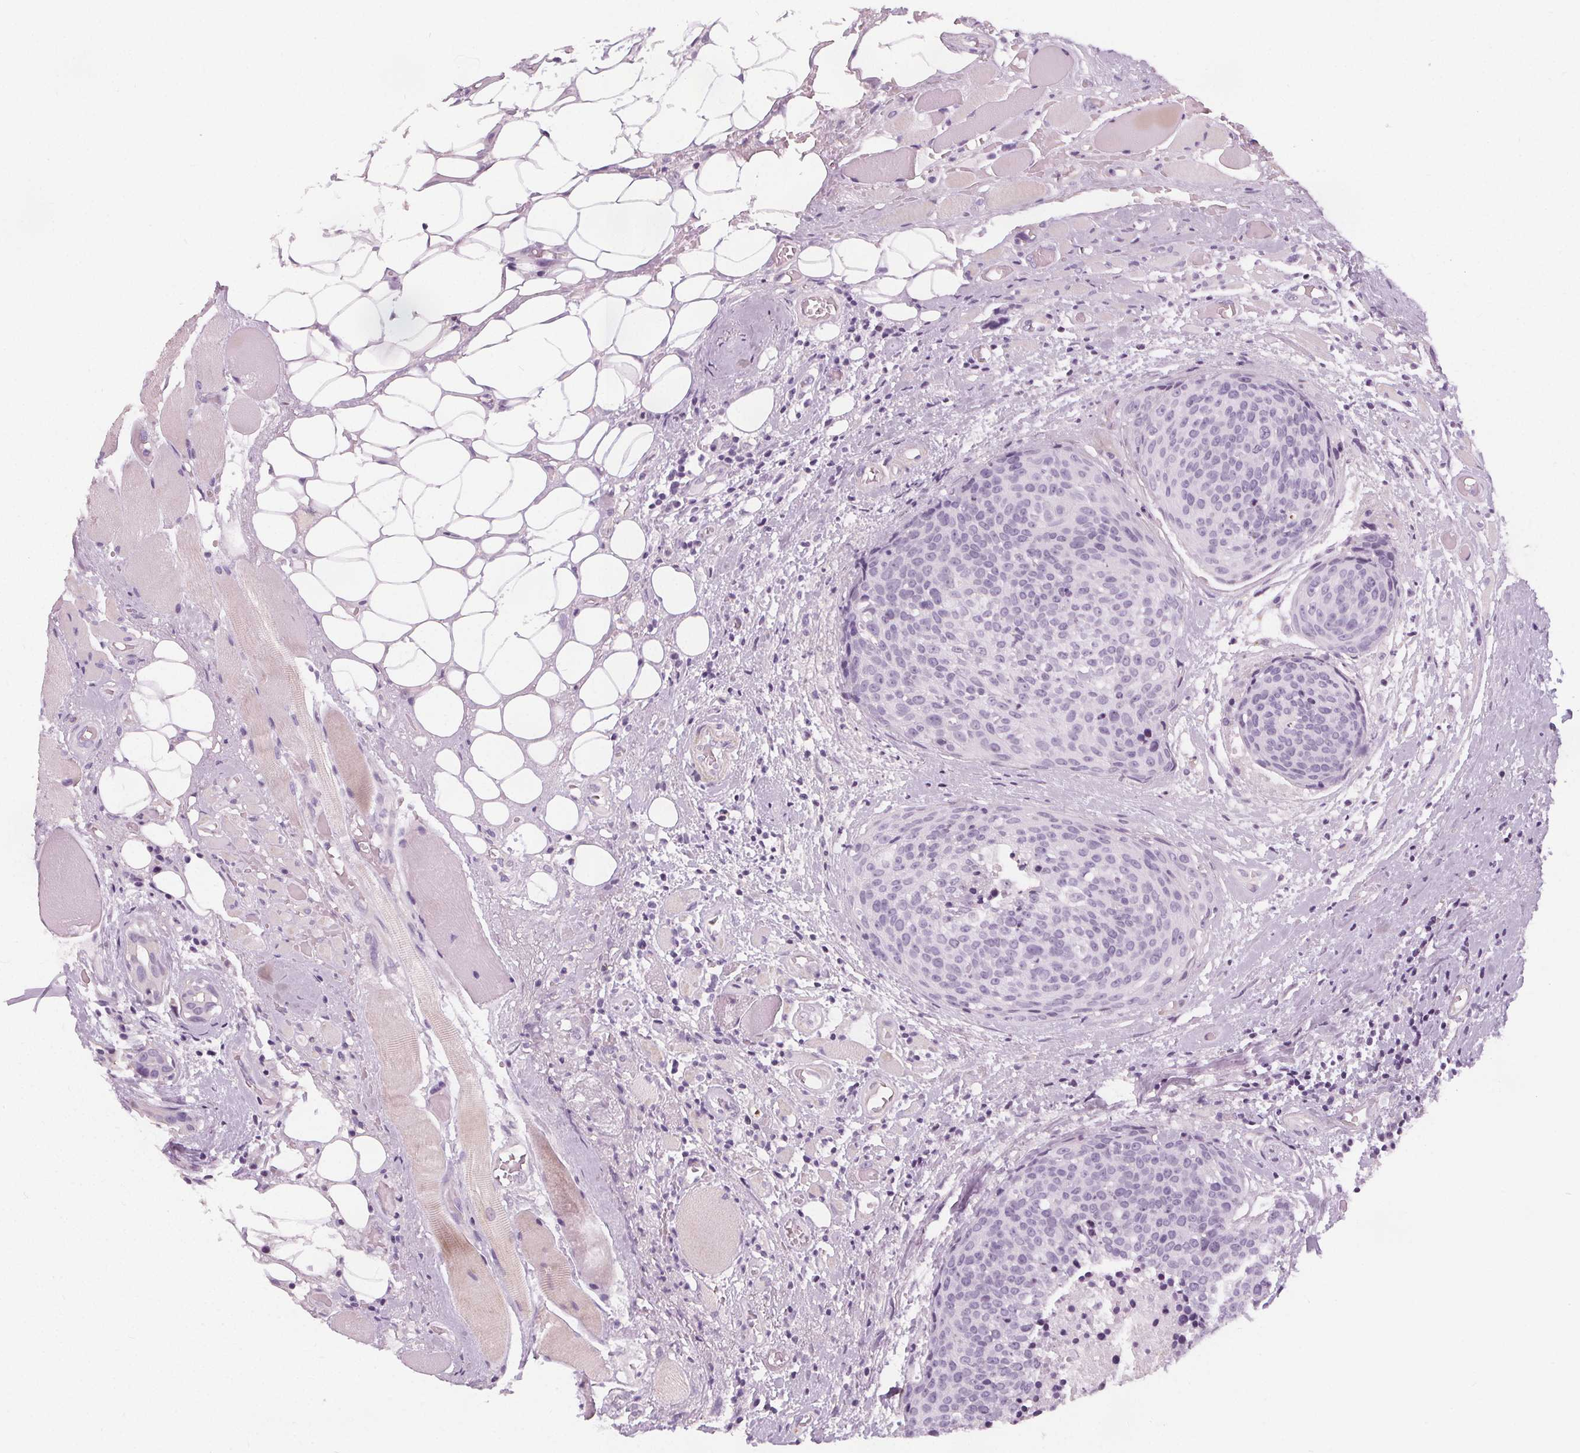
{"staining": {"intensity": "negative", "quantity": "none", "location": "none"}, "tissue": "head and neck cancer", "cell_type": "Tumor cells", "image_type": "cancer", "snomed": [{"axis": "morphology", "description": "Squamous cell carcinoma, NOS"}, {"axis": "topography", "description": "Oral tissue"}, {"axis": "topography", "description": "Head-Neck"}], "caption": "An IHC histopathology image of head and neck squamous cell carcinoma is shown. There is no staining in tumor cells of head and neck squamous cell carcinoma.", "gene": "SLC5A12", "patient": {"sex": "male", "age": 64}}